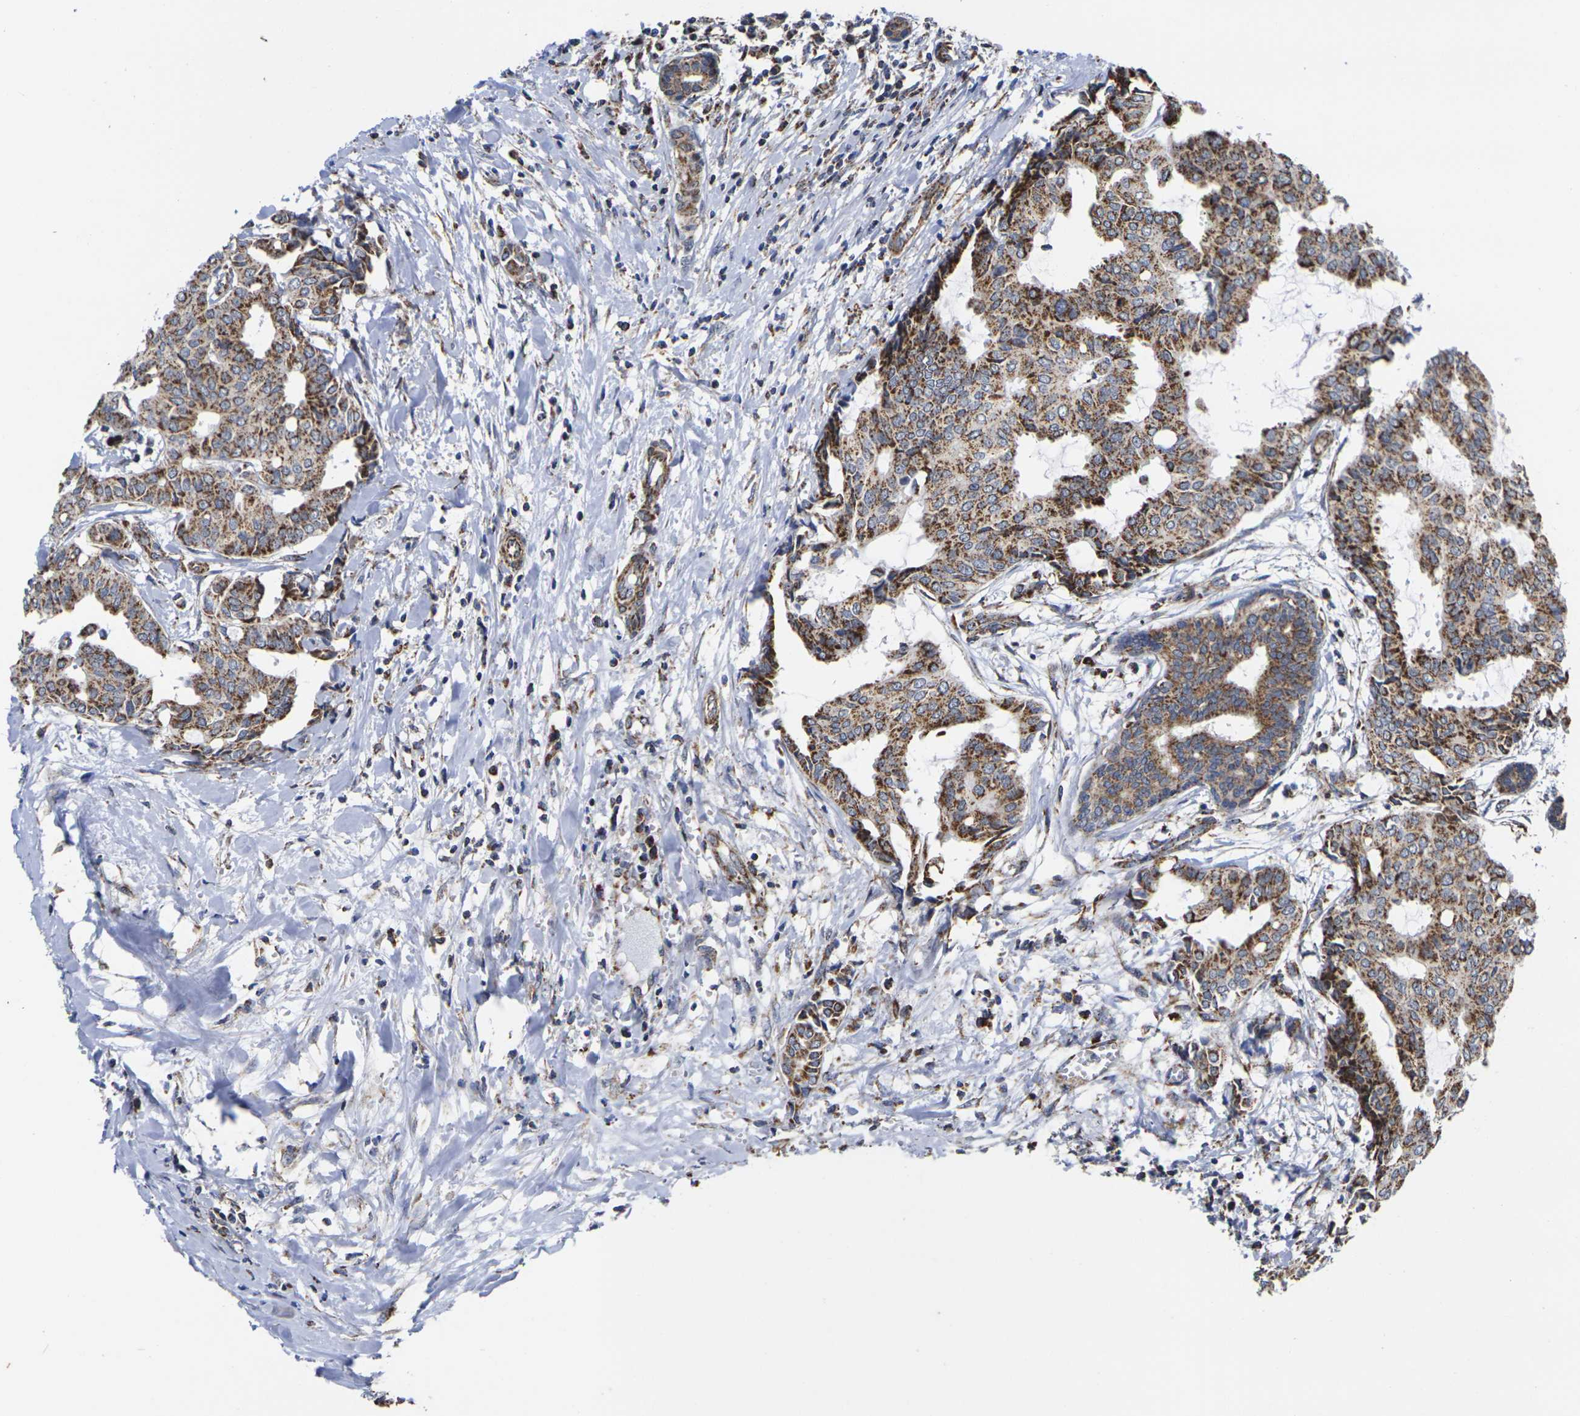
{"staining": {"intensity": "strong", "quantity": ">75%", "location": "cytoplasmic/membranous"}, "tissue": "head and neck cancer", "cell_type": "Tumor cells", "image_type": "cancer", "snomed": [{"axis": "morphology", "description": "Adenocarcinoma, NOS"}, {"axis": "topography", "description": "Salivary gland"}, {"axis": "topography", "description": "Head-Neck"}], "caption": "Protein expression analysis of head and neck cancer demonstrates strong cytoplasmic/membranous positivity in approximately >75% of tumor cells. (Brightfield microscopy of DAB IHC at high magnification).", "gene": "P2RY11", "patient": {"sex": "female", "age": 59}}